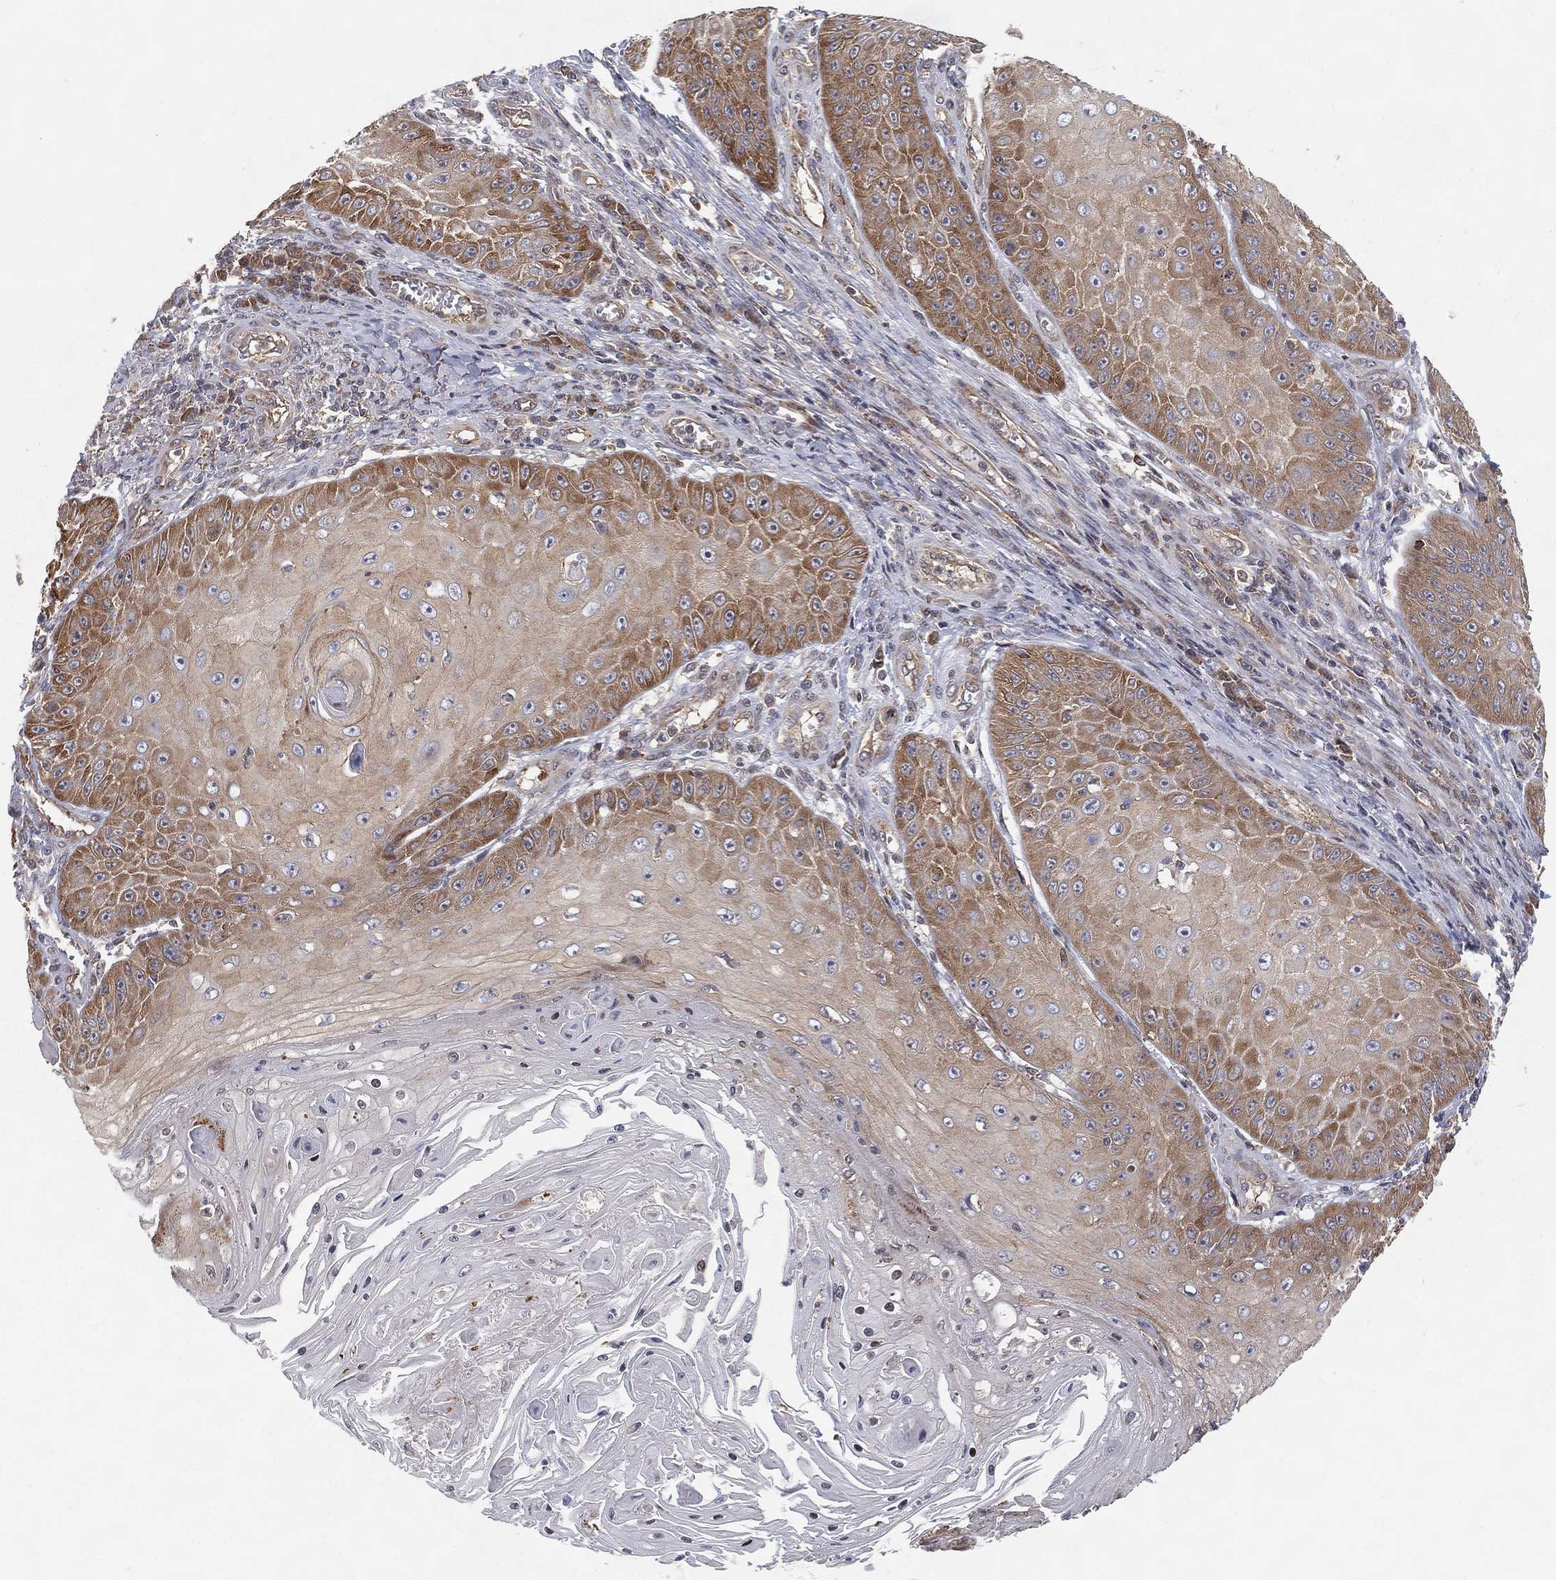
{"staining": {"intensity": "moderate", "quantity": "25%-75%", "location": "cytoplasmic/membranous"}, "tissue": "skin cancer", "cell_type": "Tumor cells", "image_type": "cancer", "snomed": [{"axis": "morphology", "description": "Squamous cell carcinoma, NOS"}, {"axis": "topography", "description": "Skin"}], "caption": "Immunohistochemical staining of skin squamous cell carcinoma shows medium levels of moderate cytoplasmic/membranous positivity in approximately 25%-75% of tumor cells.", "gene": "TMTC4", "patient": {"sex": "male", "age": 70}}